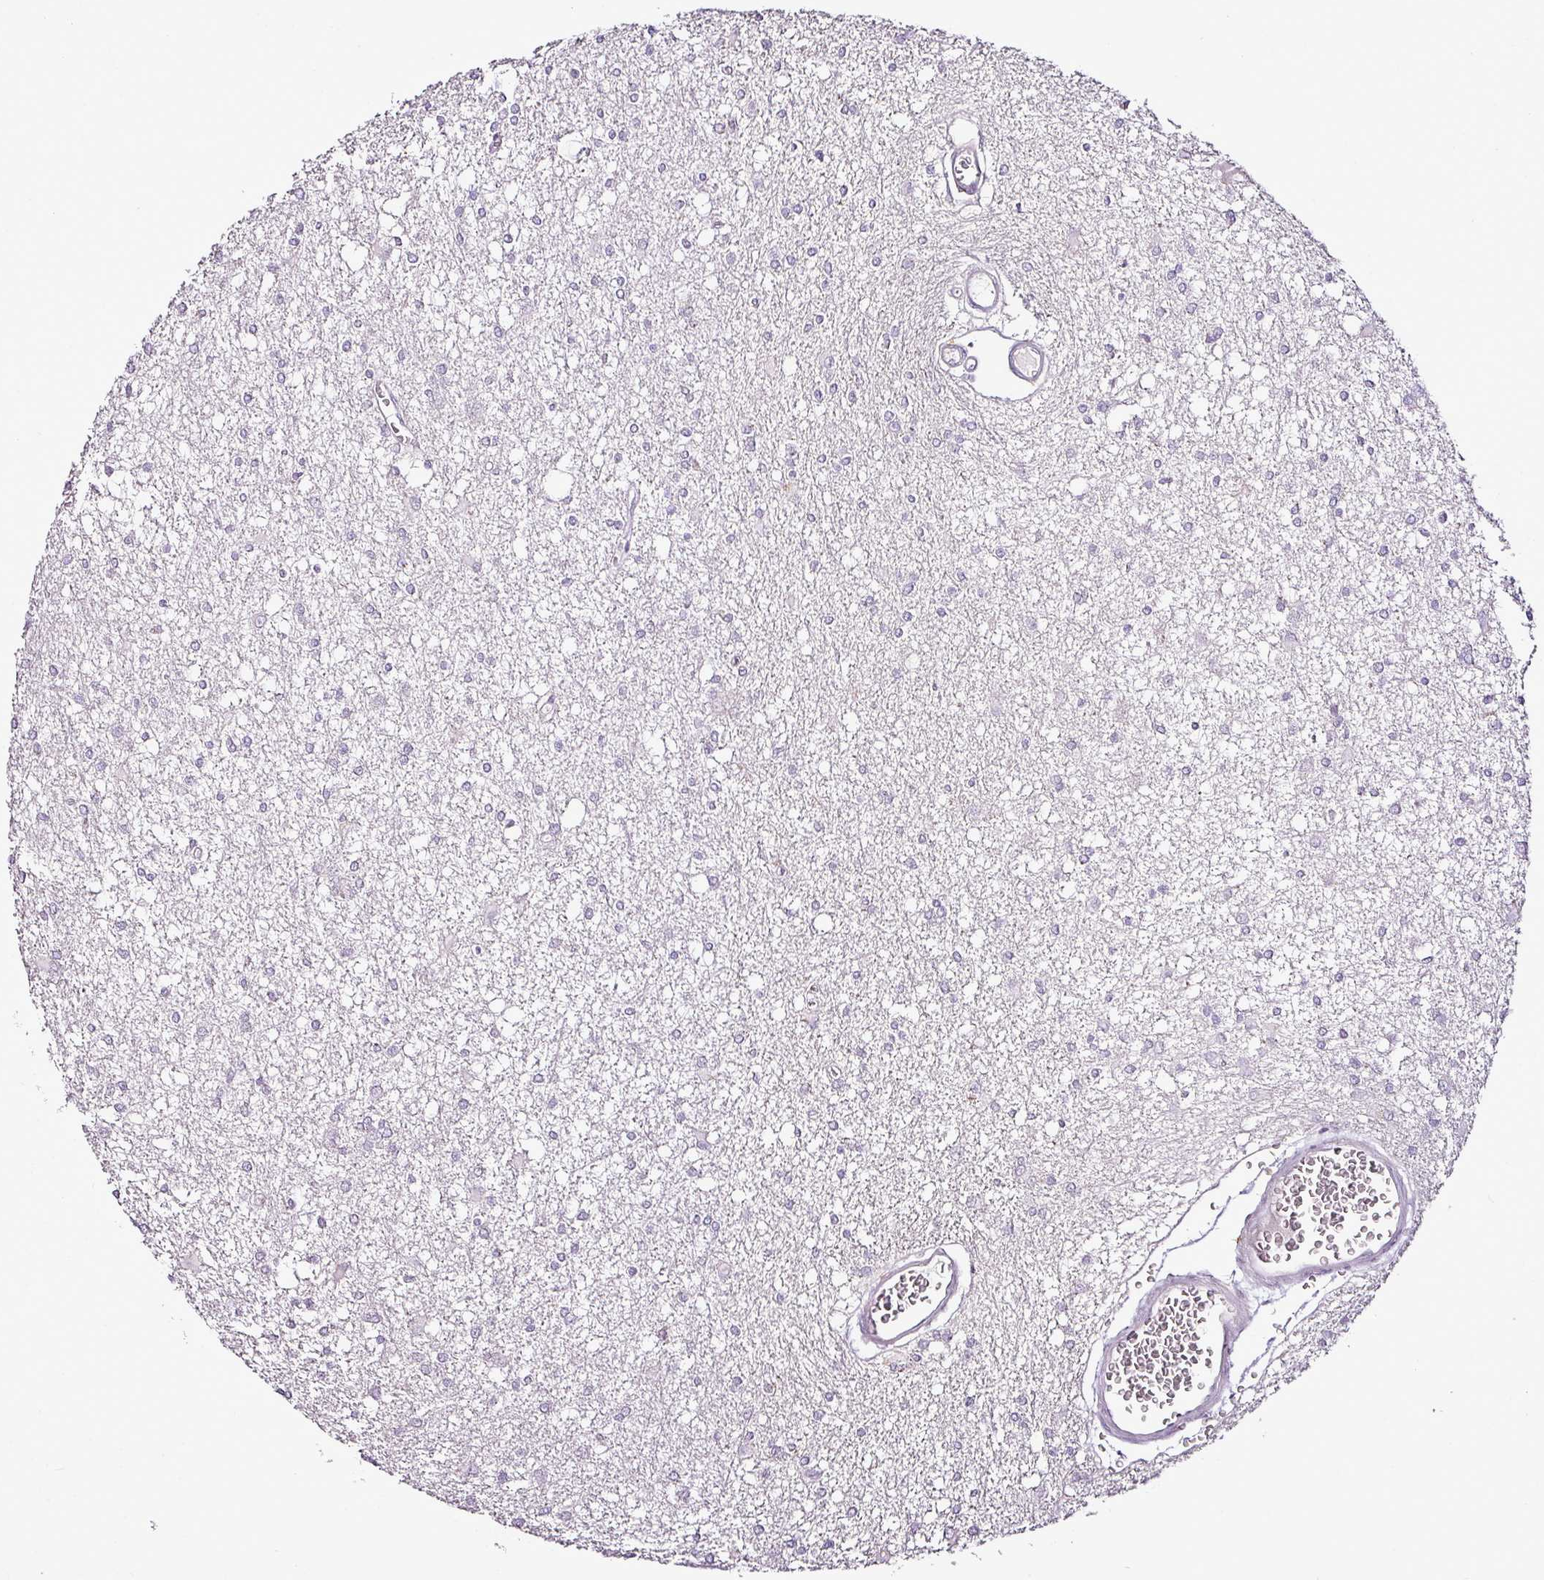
{"staining": {"intensity": "negative", "quantity": "none", "location": "none"}, "tissue": "glioma", "cell_type": "Tumor cells", "image_type": "cancer", "snomed": [{"axis": "morphology", "description": "Glioma, malignant, High grade"}, {"axis": "topography", "description": "Brain"}], "caption": "Immunohistochemistry (IHC) of glioma exhibits no staining in tumor cells.", "gene": "ESR1", "patient": {"sex": "male", "age": 48}}